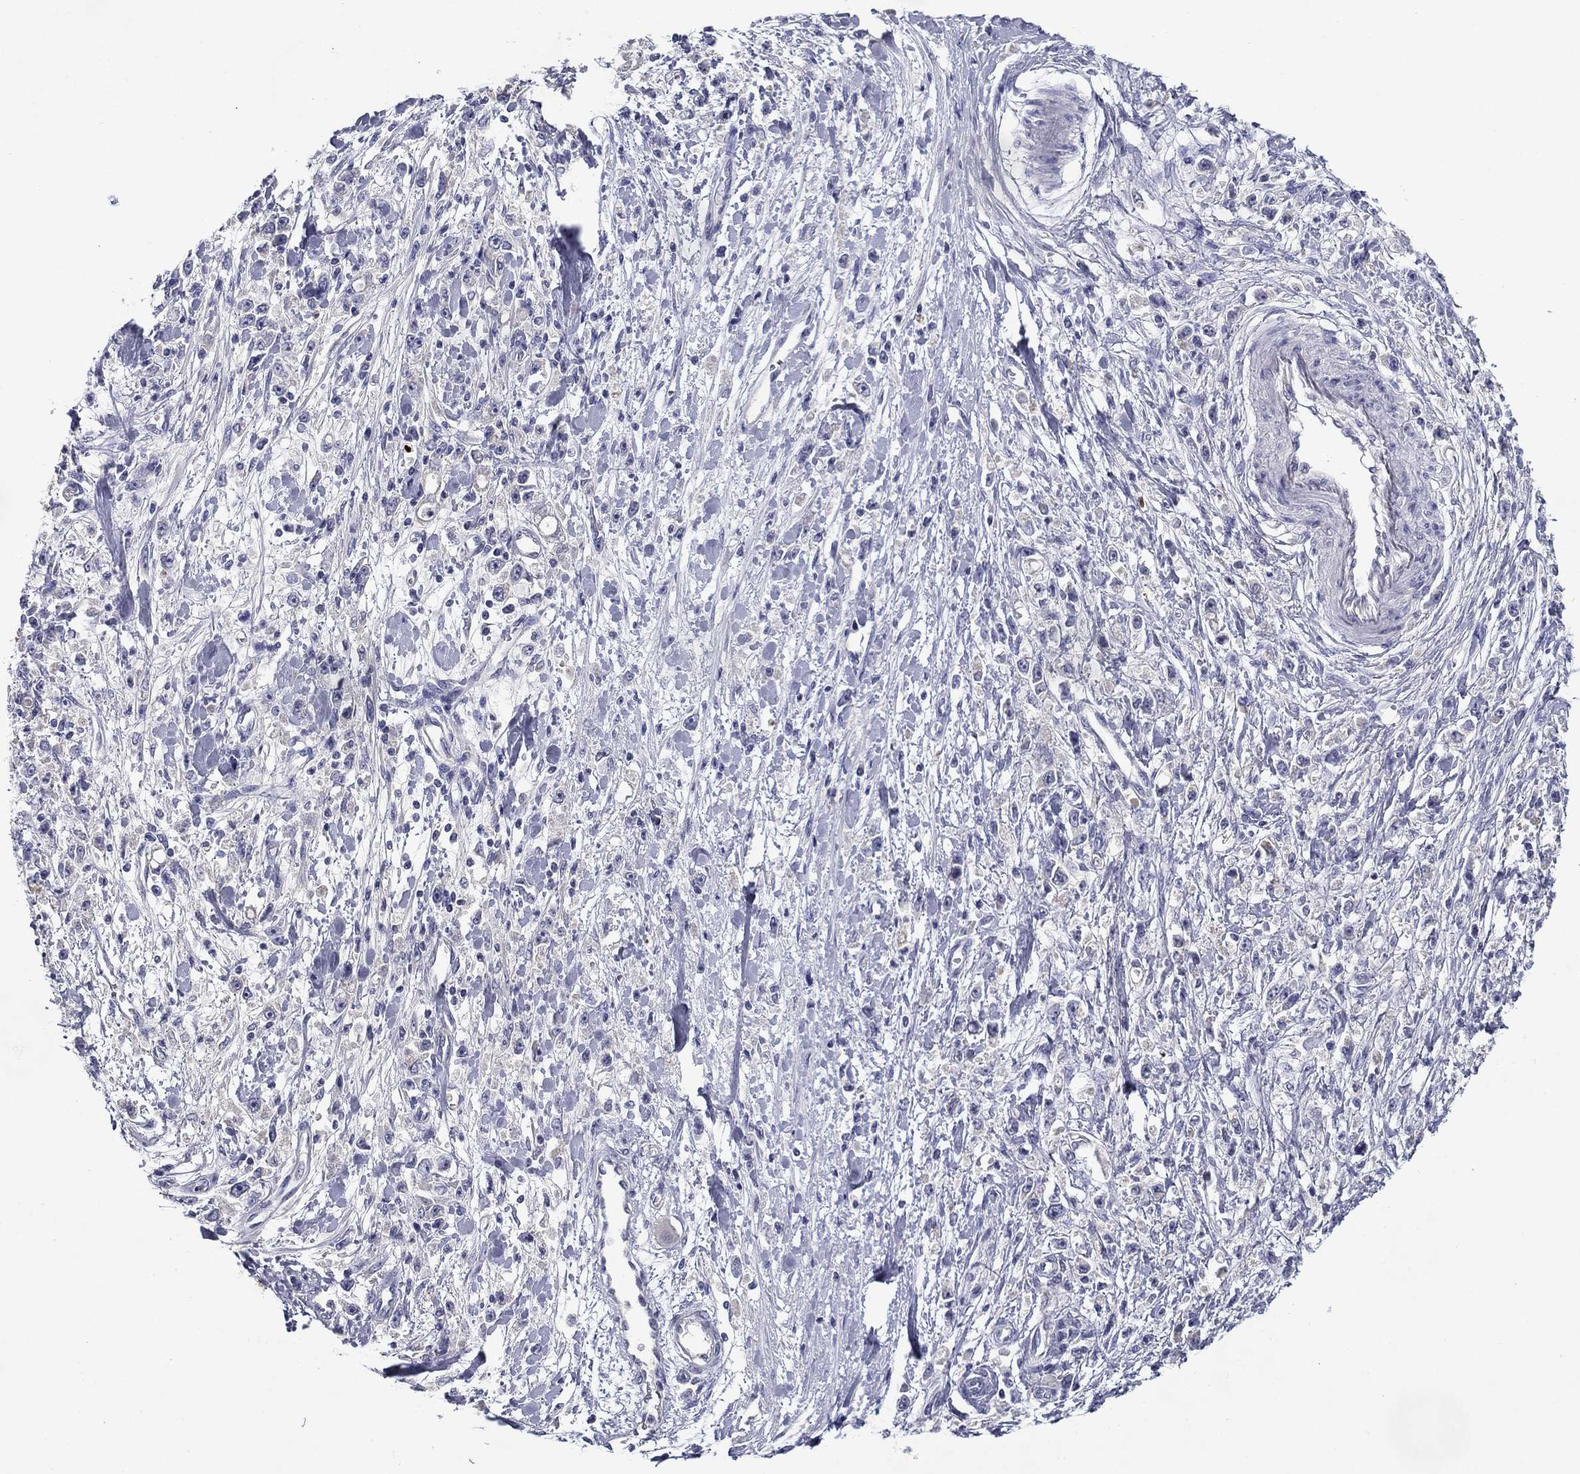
{"staining": {"intensity": "negative", "quantity": "none", "location": "none"}, "tissue": "stomach cancer", "cell_type": "Tumor cells", "image_type": "cancer", "snomed": [{"axis": "morphology", "description": "Adenocarcinoma, NOS"}, {"axis": "topography", "description": "Stomach"}], "caption": "Stomach adenocarcinoma stained for a protein using IHC demonstrates no expression tumor cells.", "gene": "SPATA7", "patient": {"sex": "female", "age": 59}}